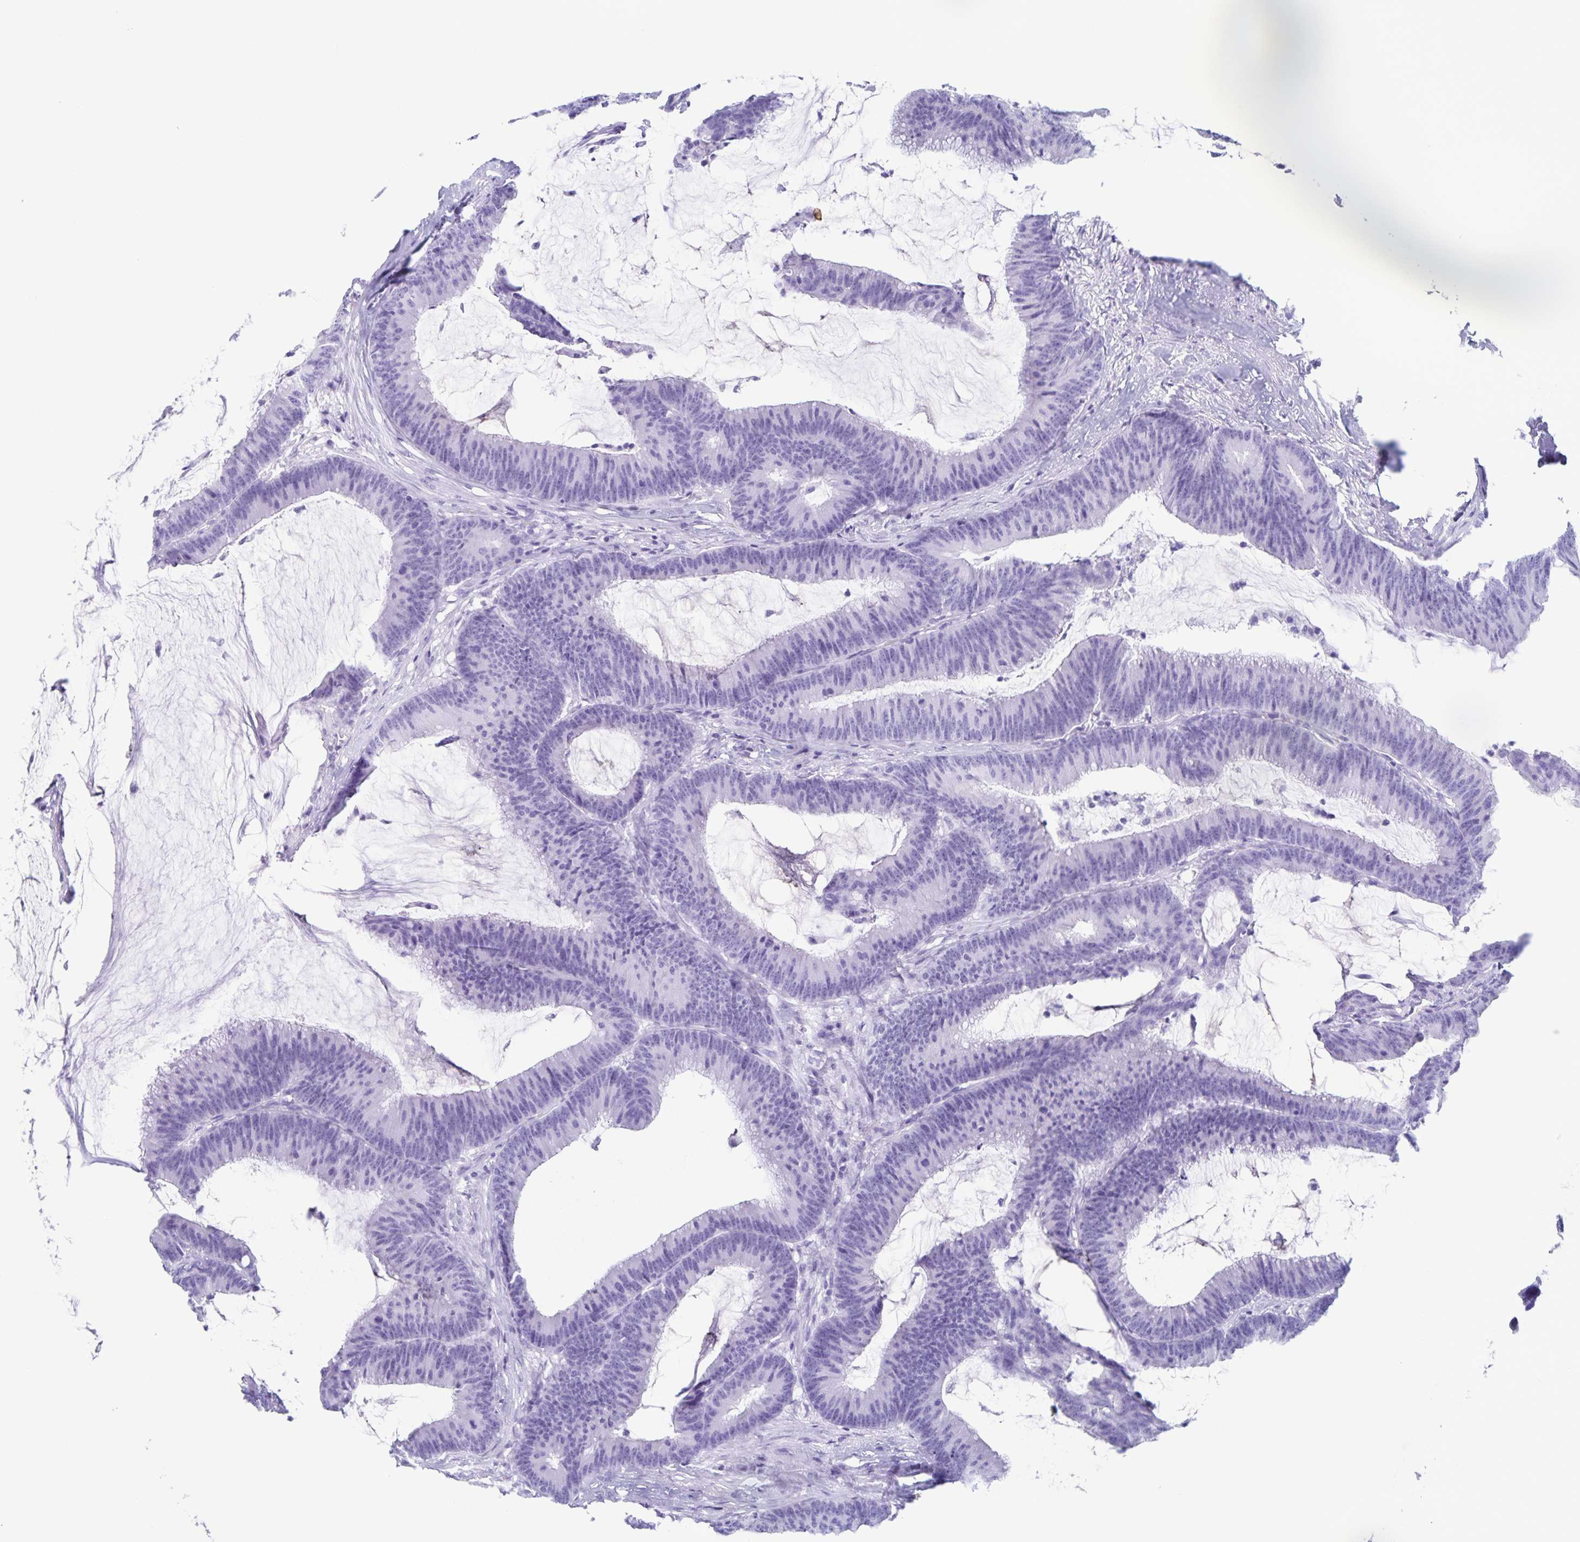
{"staining": {"intensity": "negative", "quantity": "none", "location": "none"}, "tissue": "colorectal cancer", "cell_type": "Tumor cells", "image_type": "cancer", "snomed": [{"axis": "morphology", "description": "Adenocarcinoma, NOS"}, {"axis": "topography", "description": "Colon"}], "caption": "Immunohistochemistry (IHC) image of neoplastic tissue: human adenocarcinoma (colorectal) stained with DAB (3,3'-diaminobenzidine) demonstrates no significant protein positivity in tumor cells.", "gene": "C12orf56", "patient": {"sex": "female", "age": 78}}